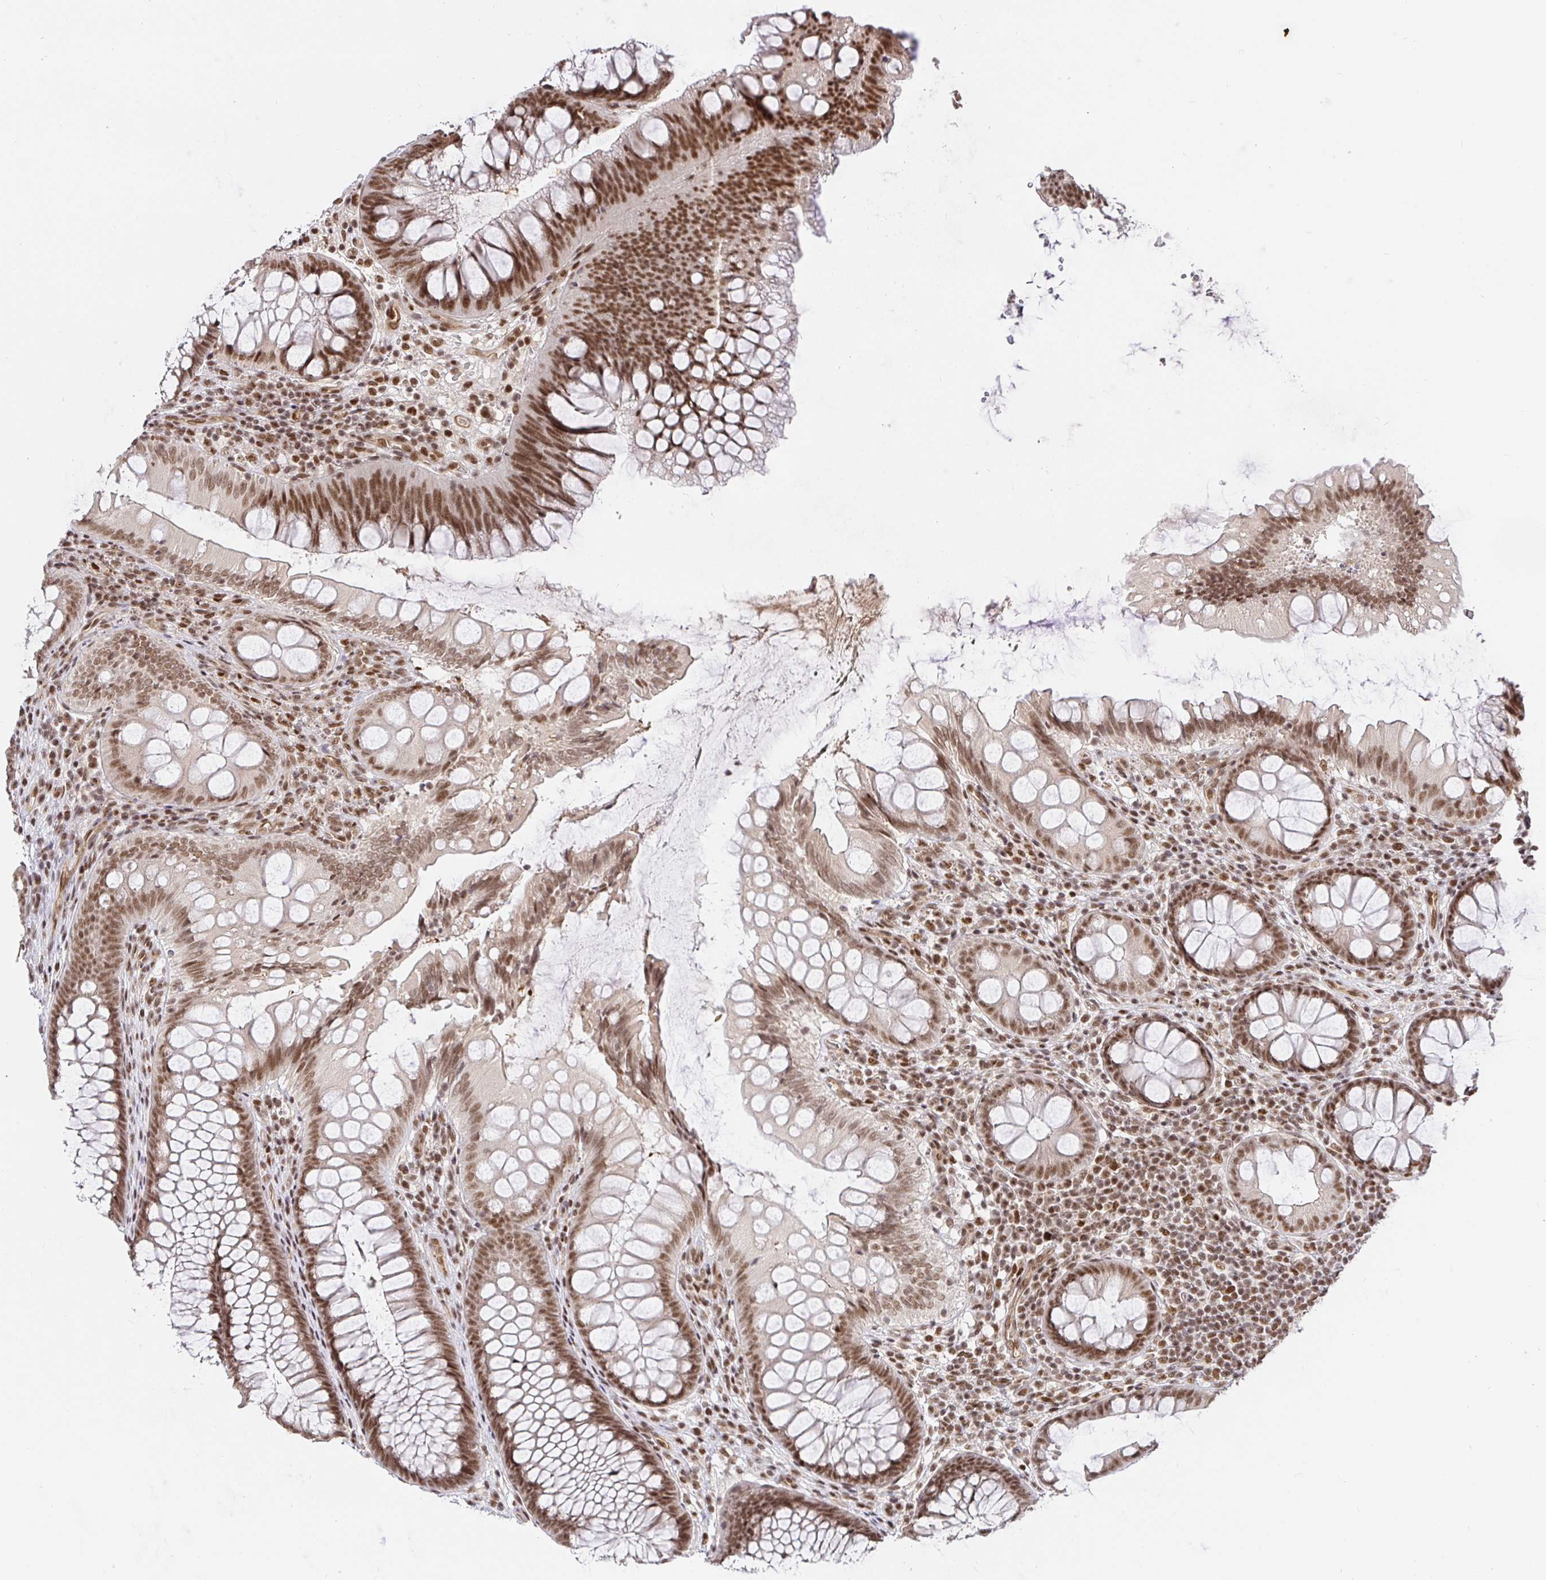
{"staining": {"intensity": "moderate", "quantity": ">75%", "location": "nuclear"}, "tissue": "colon", "cell_type": "Endothelial cells", "image_type": "normal", "snomed": [{"axis": "morphology", "description": "Normal tissue, NOS"}, {"axis": "morphology", "description": "Adenoma, NOS"}, {"axis": "topography", "description": "Soft tissue"}, {"axis": "topography", "description": "Colon"}], "caption": "Immunohistochemical staining of benign human colon reveals >75% levels of moderate nuclear protein staining in approximately >75% of endothelial cells.", "gene": "USF1", "patient": {"sex": "male", "age": 47}}